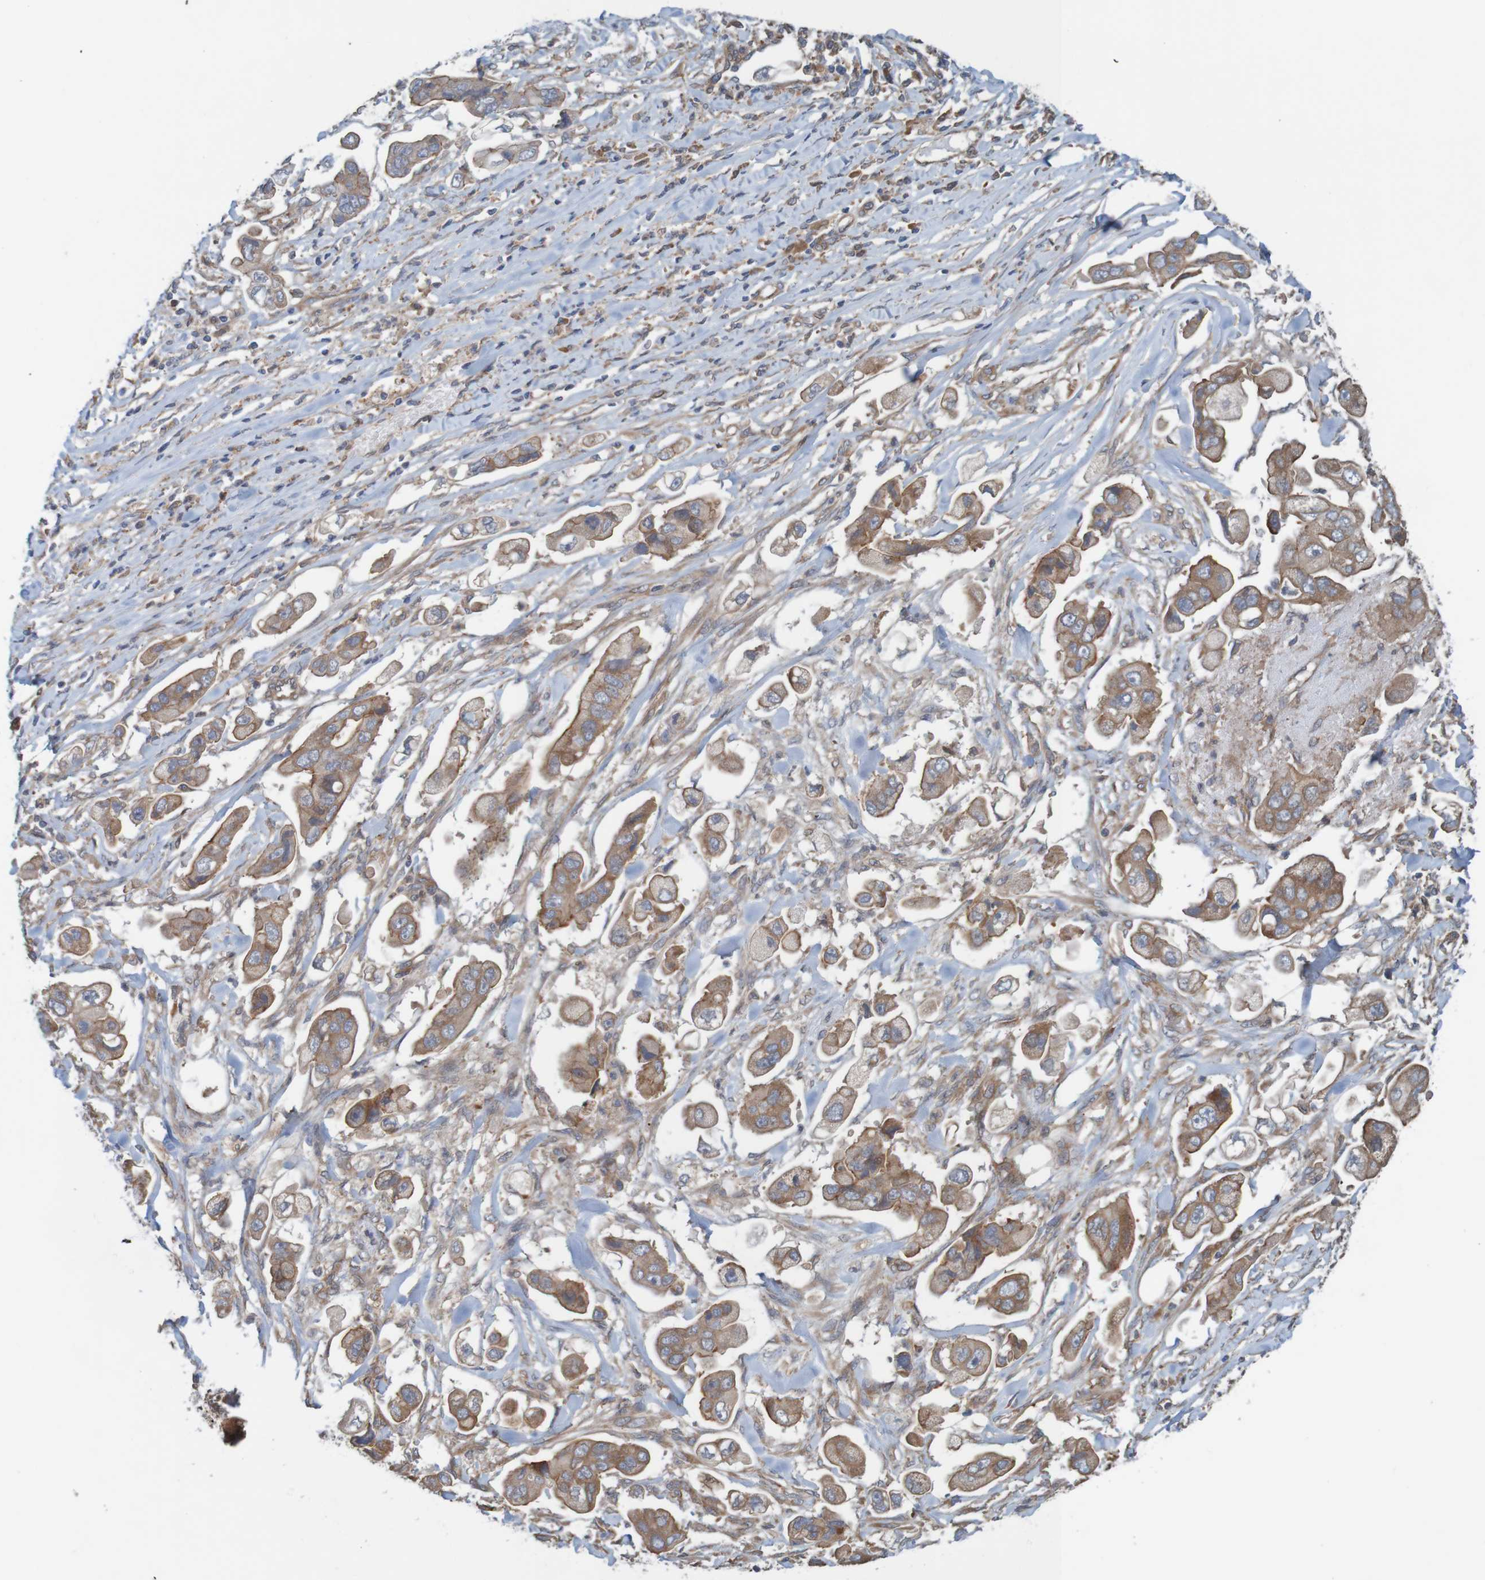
{"staining": {"intensity": "moderate", "quantity": ">75%", "location": "cytoplasmic/membranous"}, "tissue": "stomach cancer", "cell_type": "Tumor cells", "image_type": "cancer", "snomed": [{"axis": "morphology", "description": "Adenocarcinoma, NOS"}, {"axis": "topography", "description": "Stomach"}], "caption": "DAB immunohistochemical staining of stomach cancer exhibits moderate cytoplasmic/membranous protein expression in about >75% of tumor cells.", "gene": "ARHGEF11", "patient": {"sex": "male", "age": 62}}